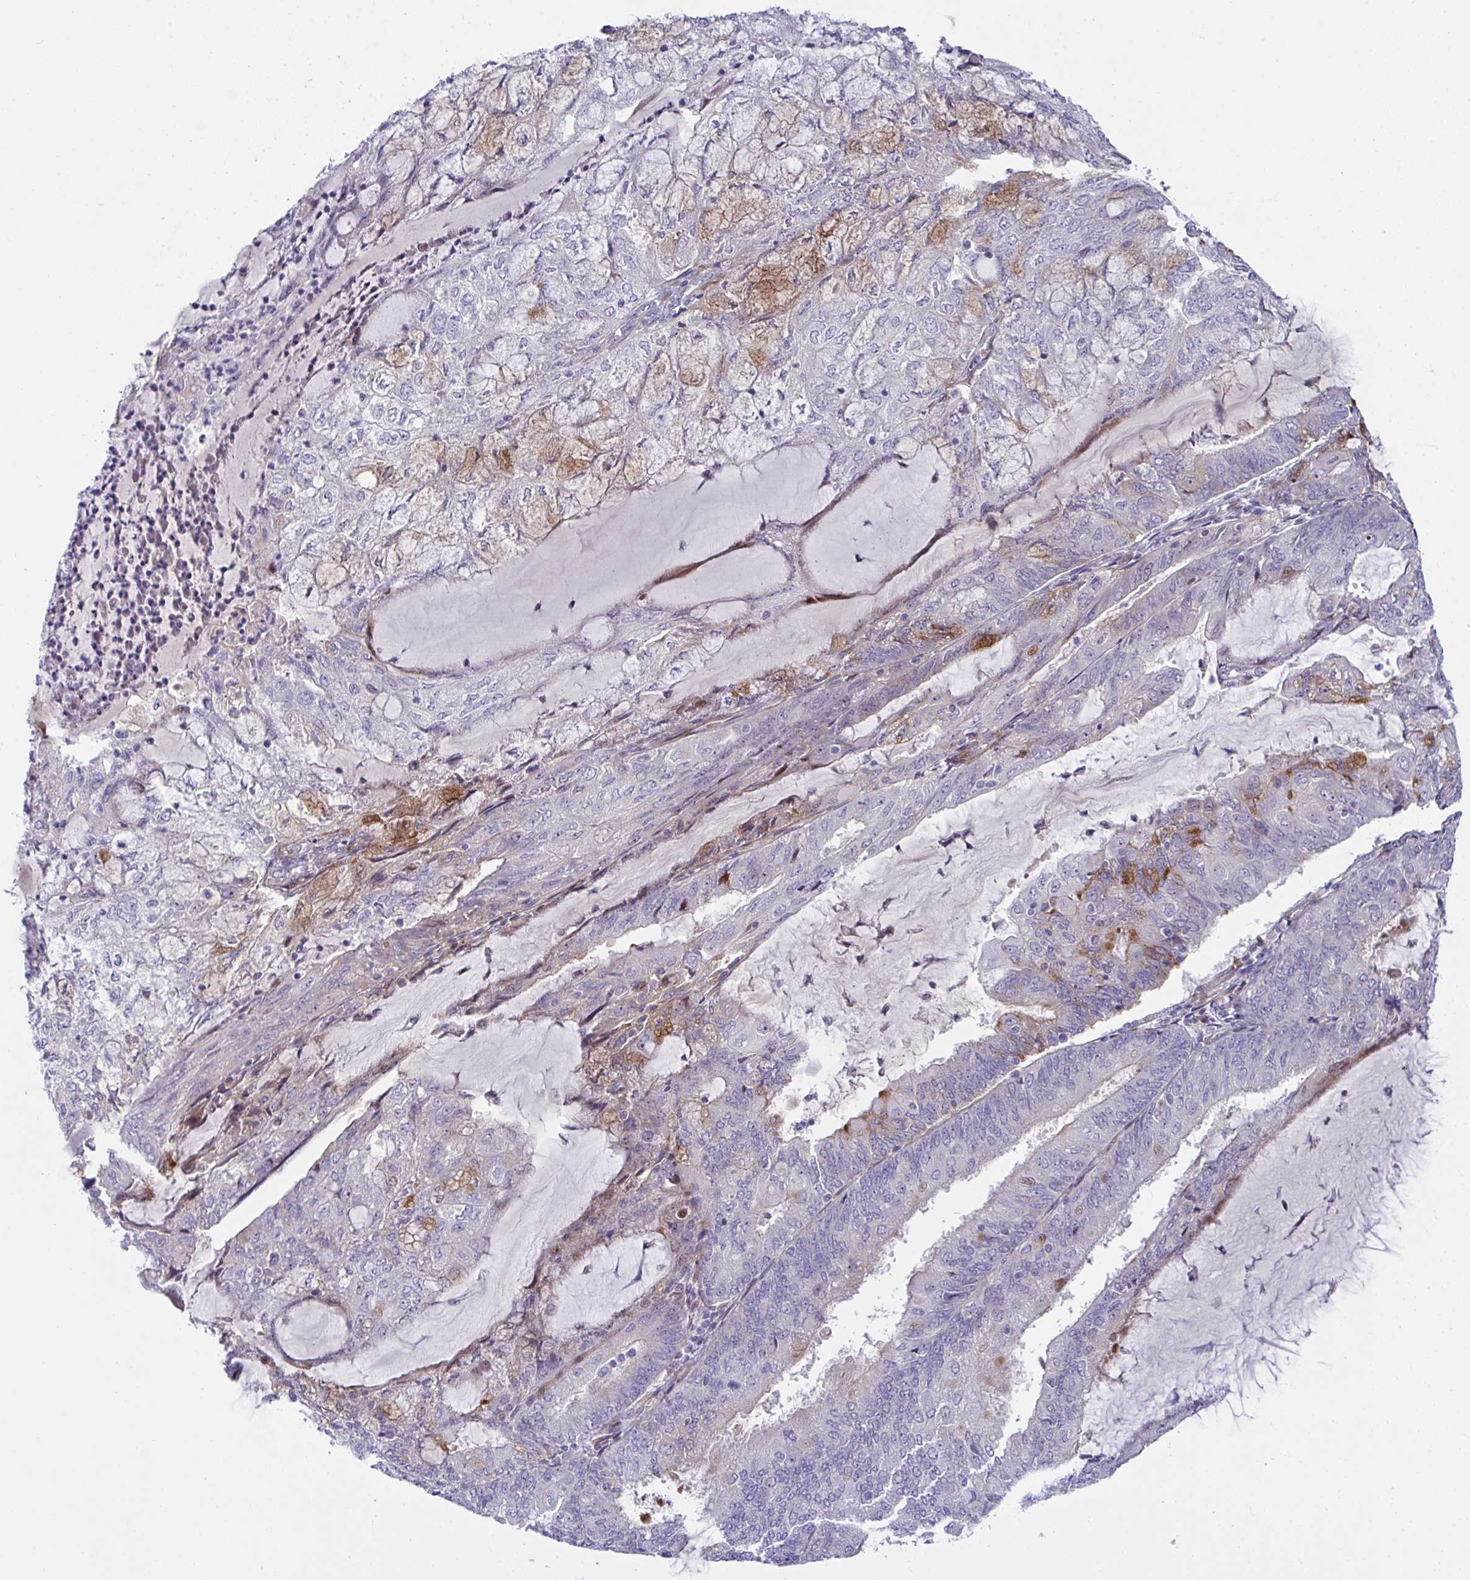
{"staining": {"intensity": "moderate", "quantity": "<25%", "location": "cytoplasmic/membranous"}, "tissue": "endometrial cancer", "cell_type": "Tumor cells", "image_type": "cancer", "snomed": [{"axis": "morphology", "description": "Adenocarcinoma, NOS"}, {"axis": "topography", "description": "Endometrium"}], "caption": "IHC histopathology image of endometrial adenocarcinoma stained for a protein (brown), which shows low levels of moderate cytoplasmic/membranous expression in about <25% of tumor cells.", "gene": "ZNF713", "patient": {"sex": "female", "age": 81}}